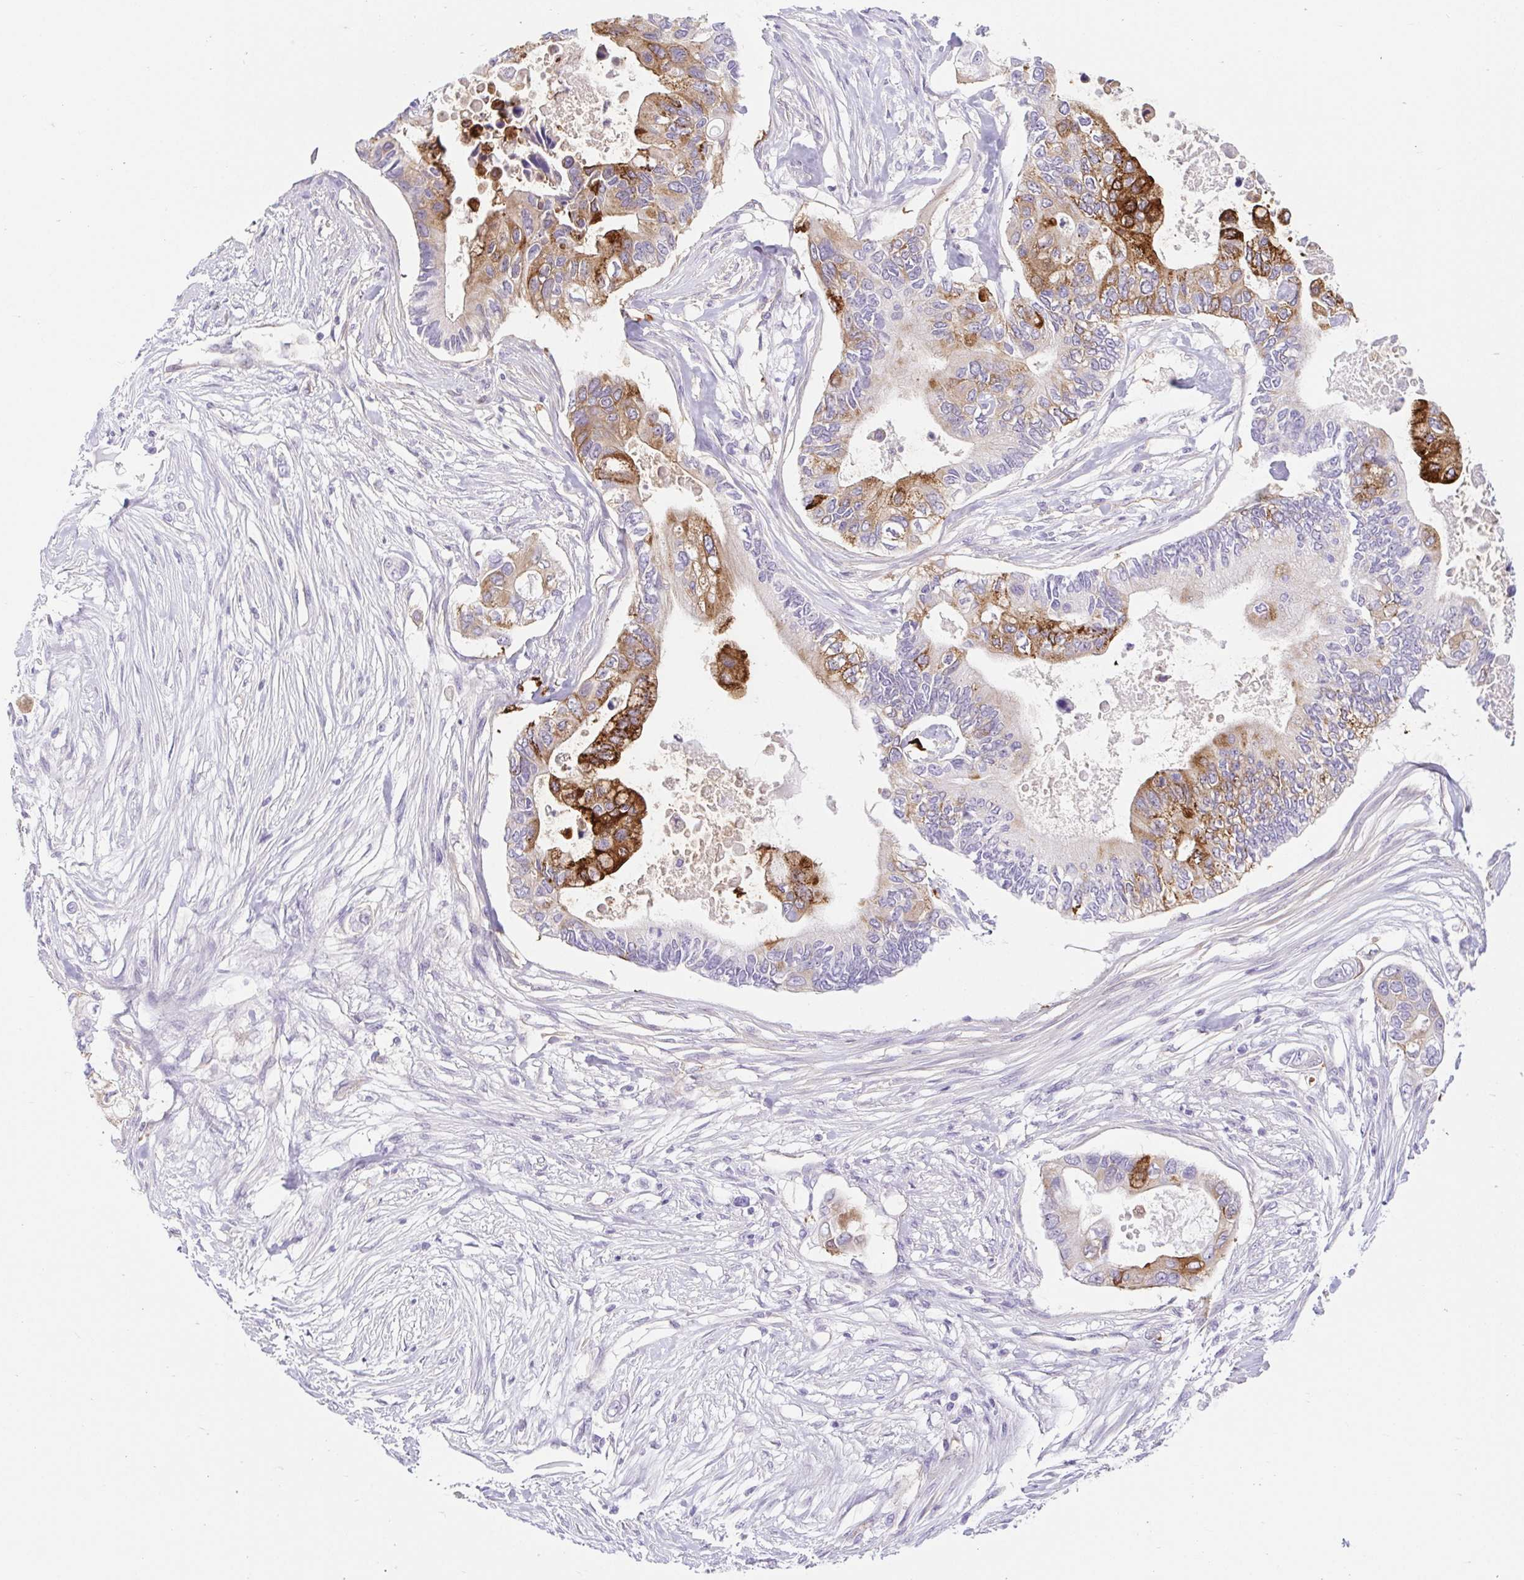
{"staining": {"intensity": "strong", "quantity": "25%-75%", "location": "cytoplasmic/membranous"}, "tissue": "pancreatic cancer", "cell_type": "Tumor cells", "image_type": "cancer", "snomed": [{"axis": "morphology", "description": "Adenocarcinoma, NOS"}, {"axis": "topography", "description": "Pancreas"}], "caption": "Immunohistochemistry (IHC) (DAB) staining of adenocarcinoma (pancreatic) demonstrates strong cytoplasmic/membranous protein staining in about 25%-75% of tumor cells.", "gene": "BCAS1", "patient": {"sex": "female", "age": 63}}